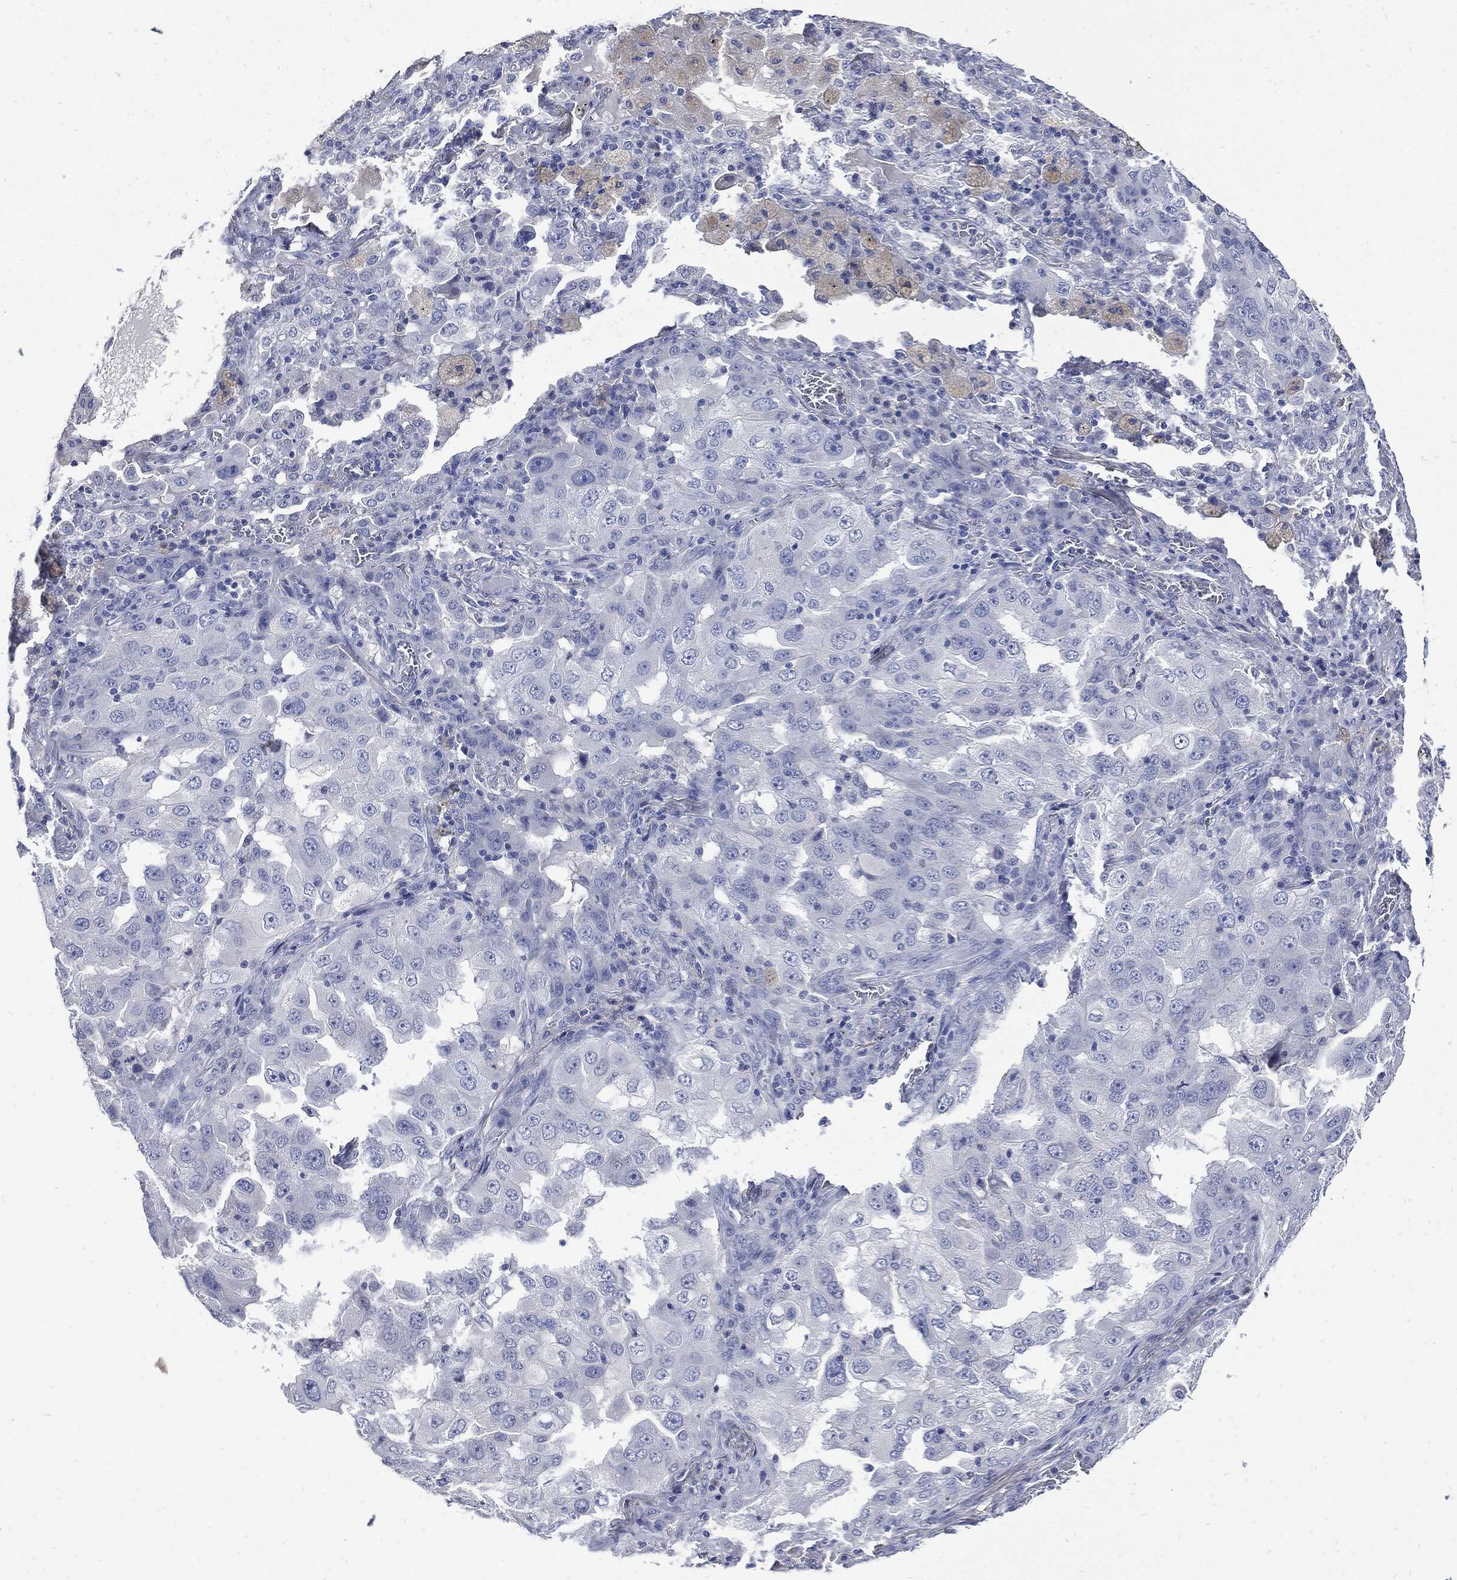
{"staining": {"intensity": "negative", "quantity": "none", "location": "none"}, "tissue": "lung cancer", "cell_type": "Tumor cells", "image_type": "cancer", "snomed": [{"axis": "morphology", "description": "Adenocarcinoma, NOS"}, {"axis": "topography", "description": "Lung"}], "caption": "IHC of lung cancer (adenocarcinoma) shows no expression in tumor cells.", "gene": "CPE", "patient": {"sex": "female", "age": 61}}